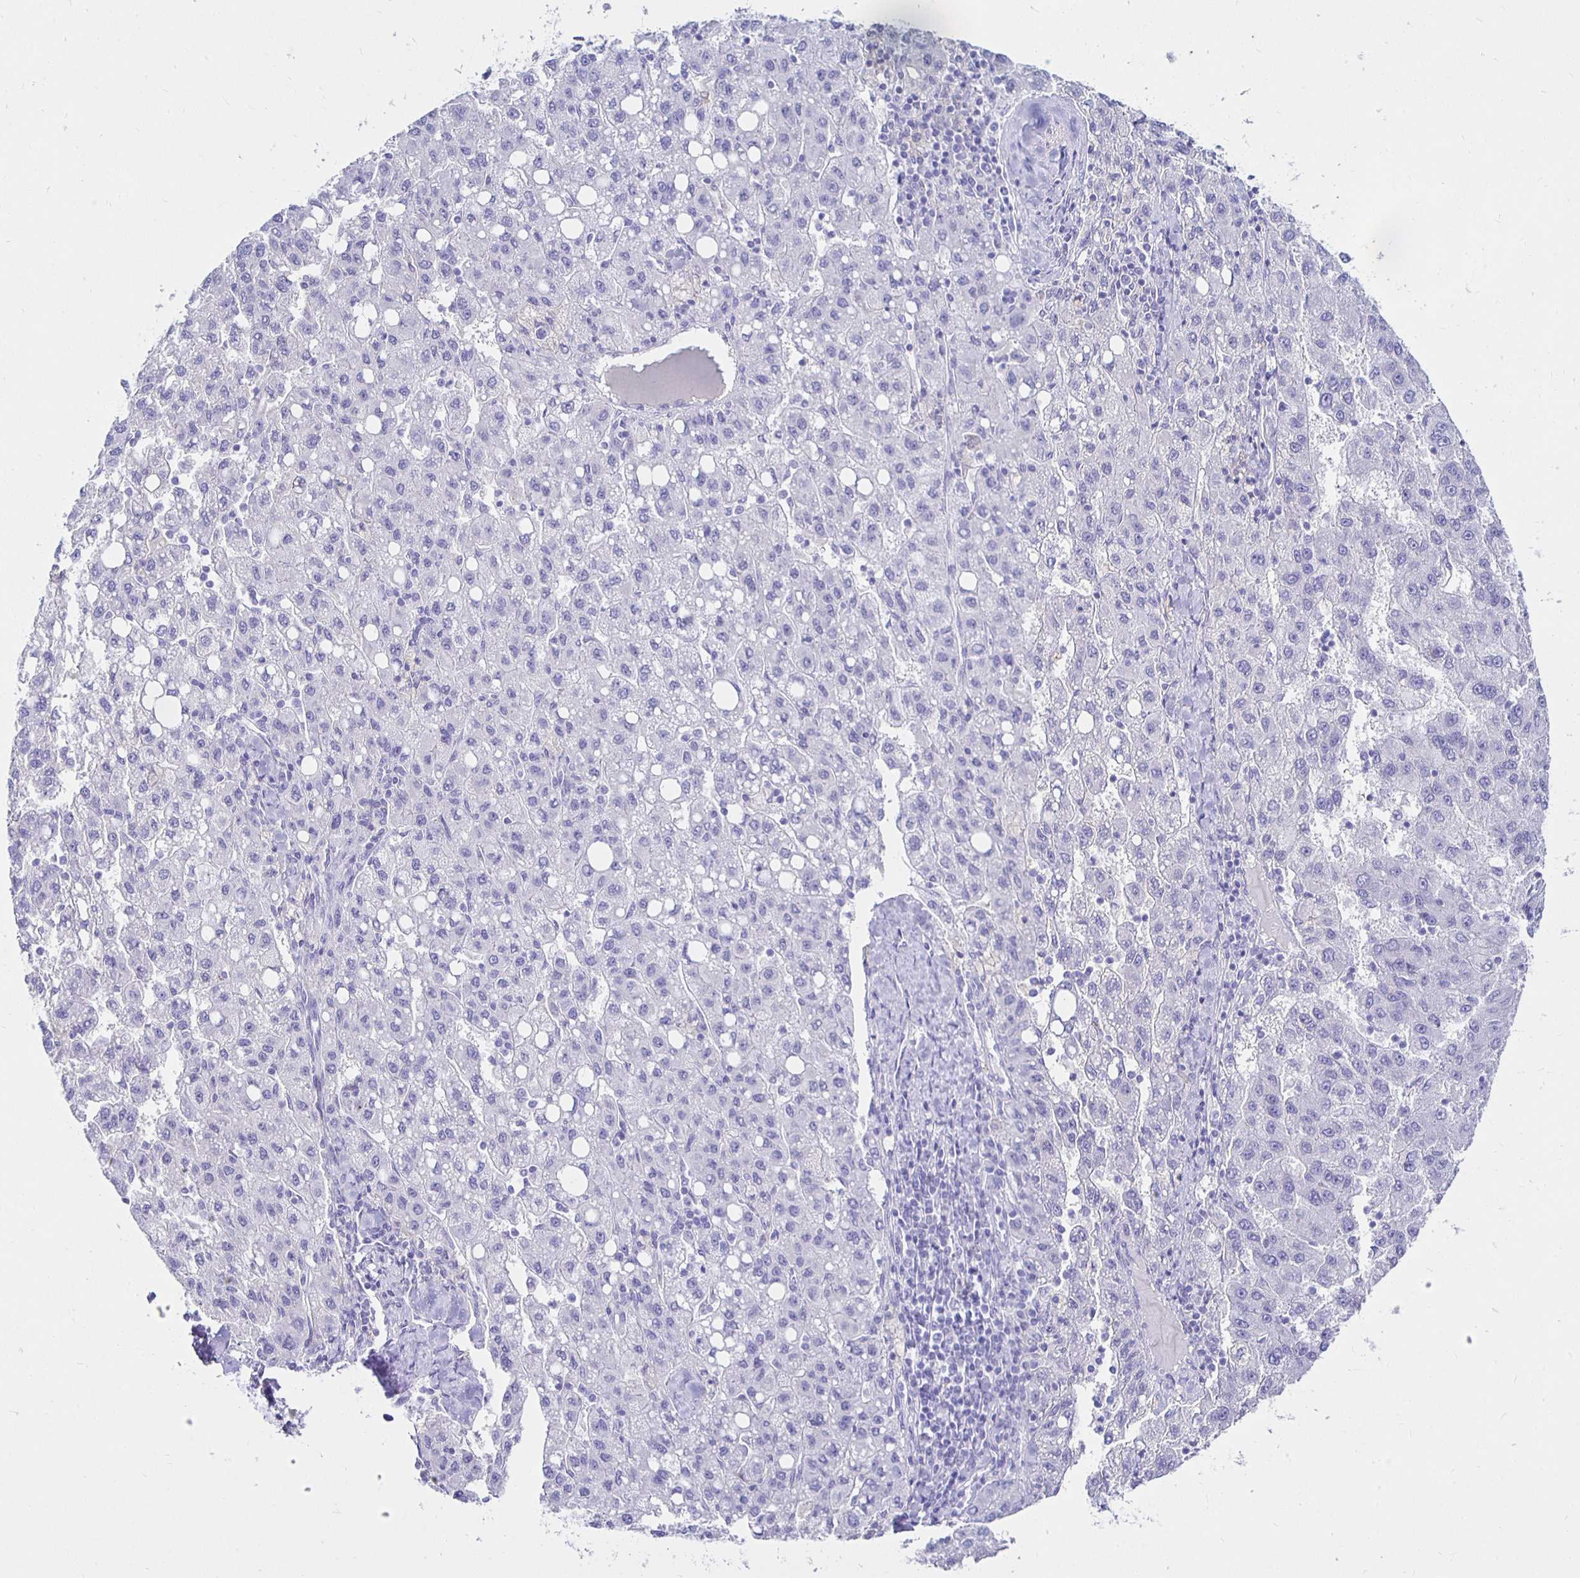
{"staining": {"intensity": "negative", "quantity": "none", "location": "none"}, "tissue": "liver cancer", "cell_type": "Tumor cells", "image_type": "cancer", "snomed": [{"axis": "morphology", "description": "Carcinoma, Hepatocellular, NOS"}, {"axis": "topography", "description": "Liver"}], "caption": "The histopathology image shows no staining of tumor cells in liver cancer (hepatocellular carcinoma).", "gene": "UMOD", "patient": {"sex": "female", "age": 82}}